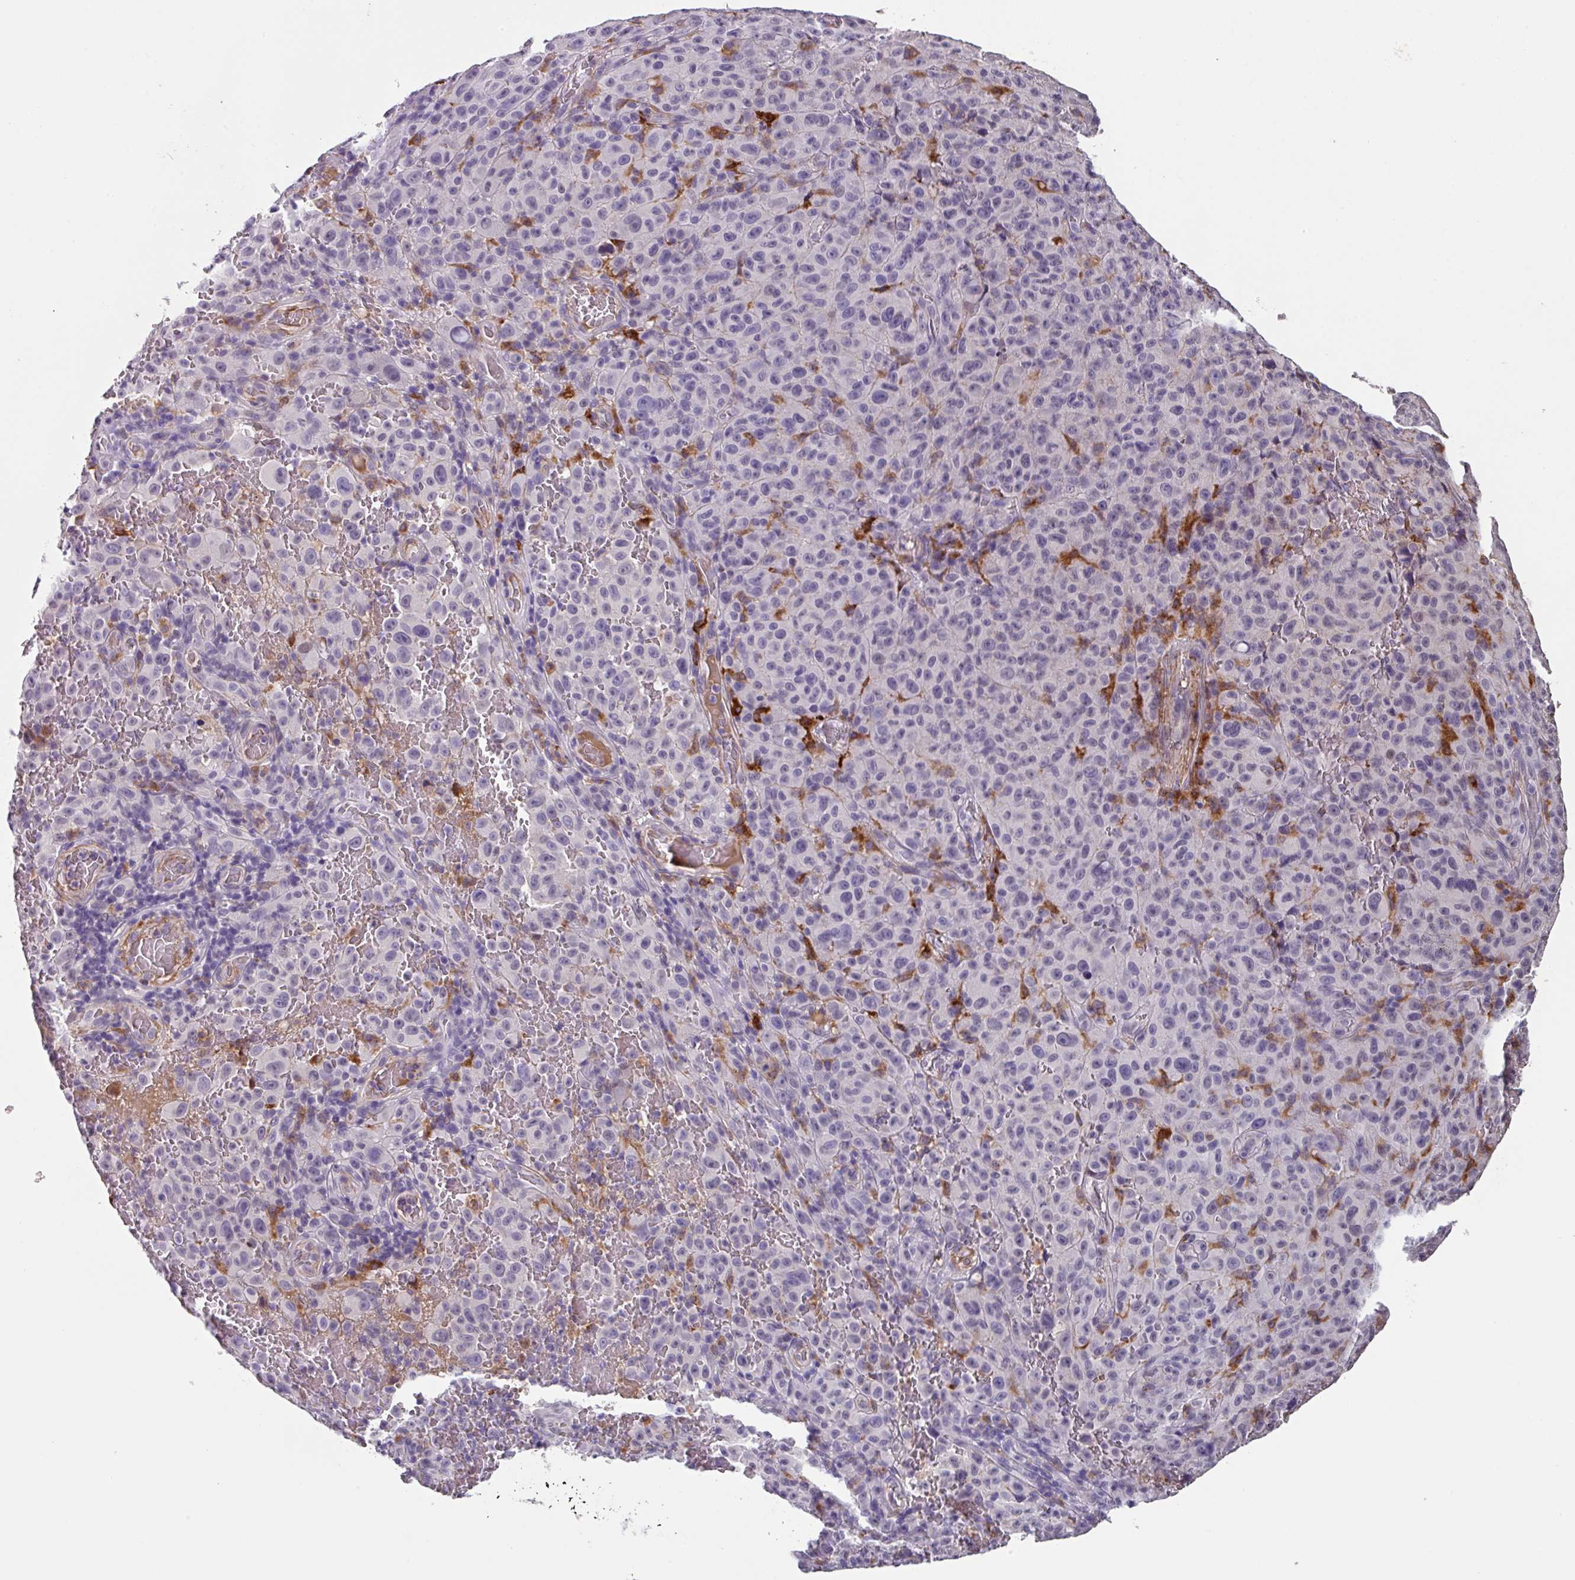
{"staining": {"intensity": "negative", "quantity": "none", "location": "none"}, "tissue": "melanoma", "cell_type": "Tumor cells", "image_type": "cancer", "snomed": [{"axis": "morphology", "description": "Malignant melanoma, NOS"}, {"axis": "topography", "description": "Skin"}], "caption": "This histopathology image is of malignant melanoma stained with immunohistochemistry (IHC) to label a protein in brown with the nuclei are counter-stained blue. There is no staining in tumor cells.", "gene": "C1QB", "patient": {"sex": "female", "age": 82}}